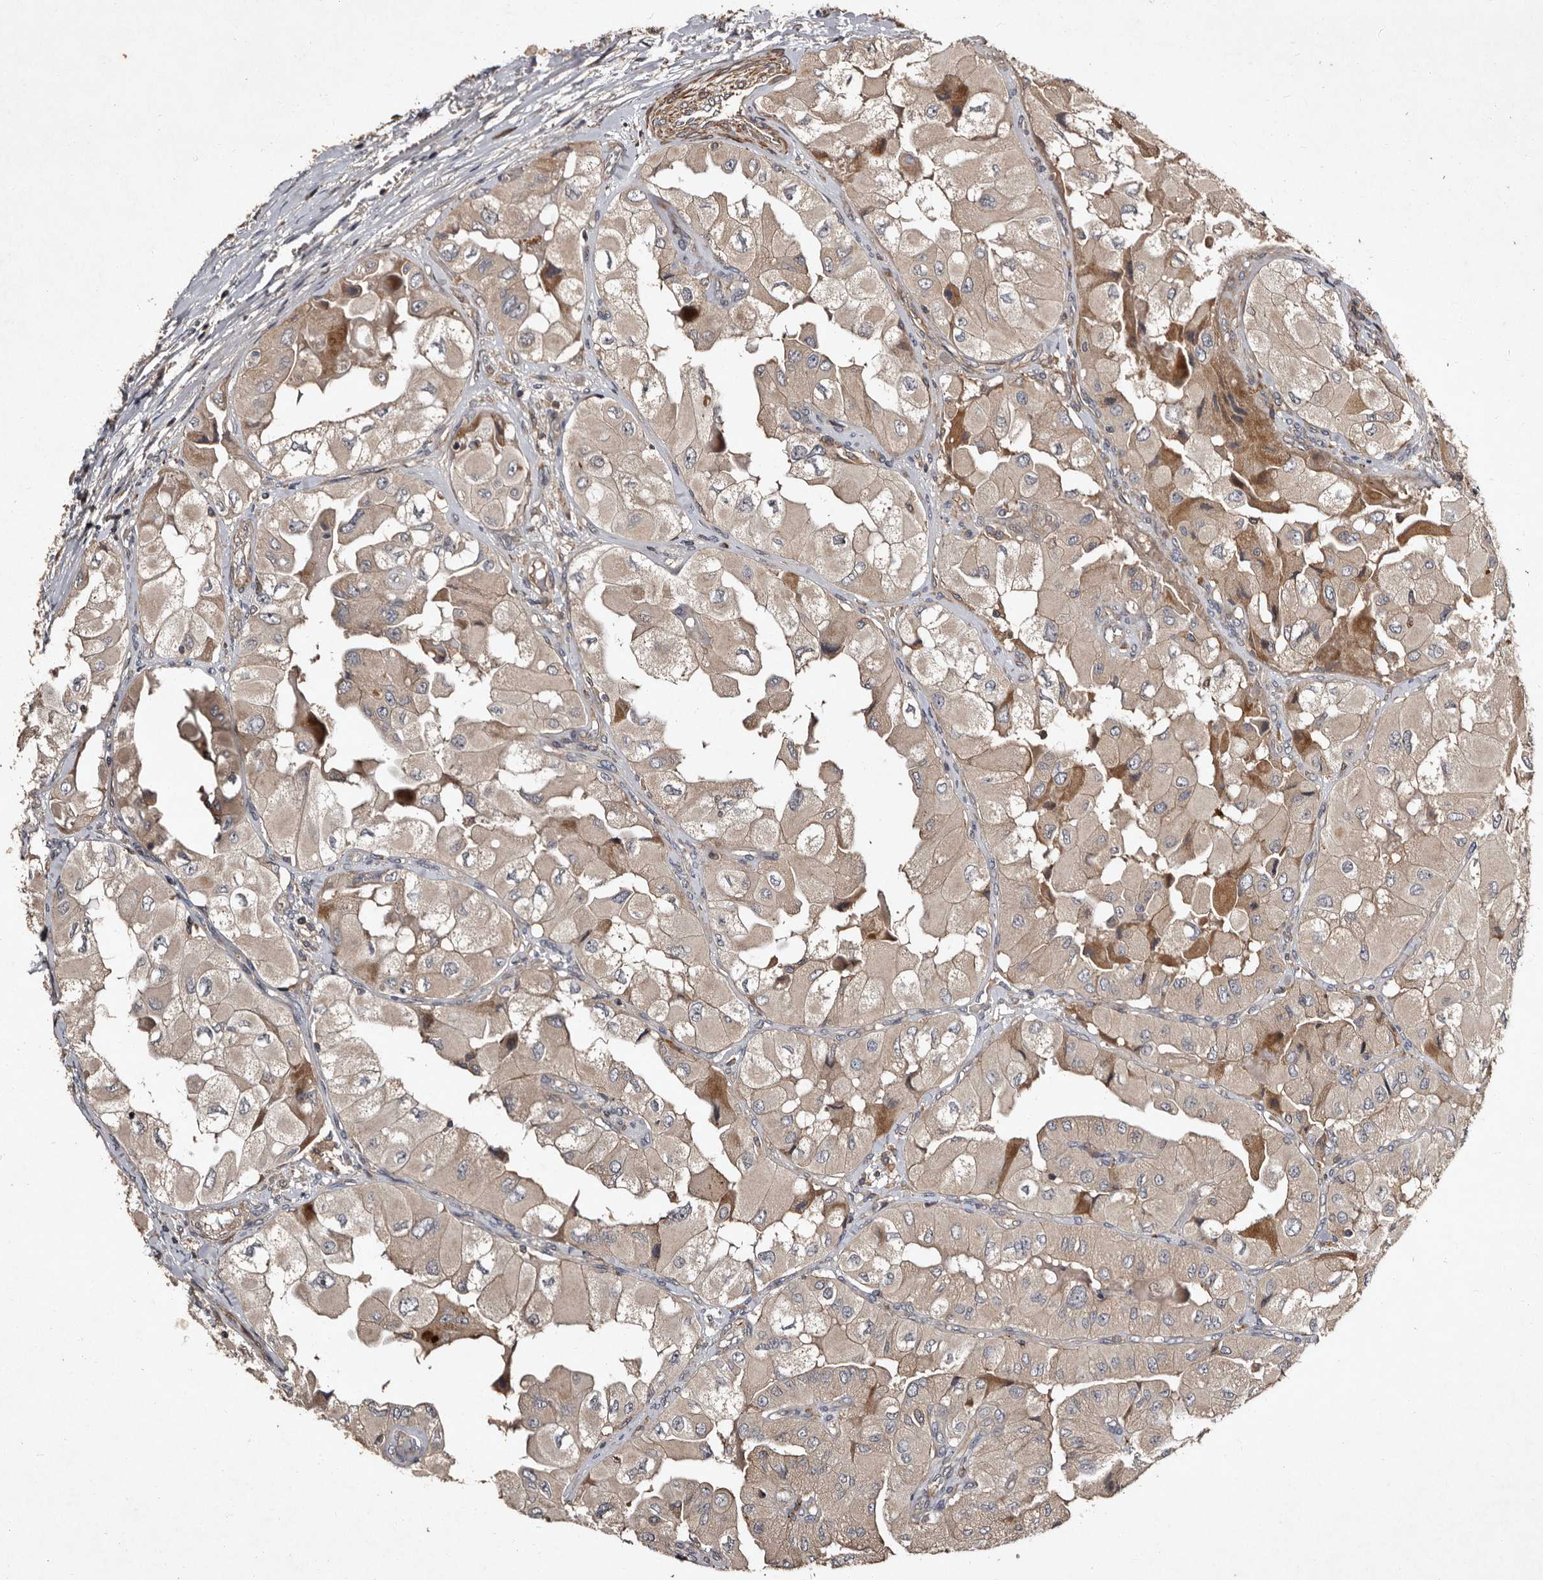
{"staining": {"intensity": "weak", "quantity": ">75%", "location": "cytoplasmic/membranous"}, "tissue": "thyroid cancer", "cell_type": "Tumor cells", "image_type": "cancer", "snomed": [{"axis": "morphology", "description": "Papillary adenocarcinoma, NOS"}, {"axis": "topography", "description": "Thyroid gland"}], "caption": "Papillary adenocarcinoma (thyroid) was stained to show a protein in brown. There is low levels of weak cytoplasmic/membranous staining in about >75% of tumor cells.", "gene": "PRKD3", "patient": {"sex": "female", "age": 59}}